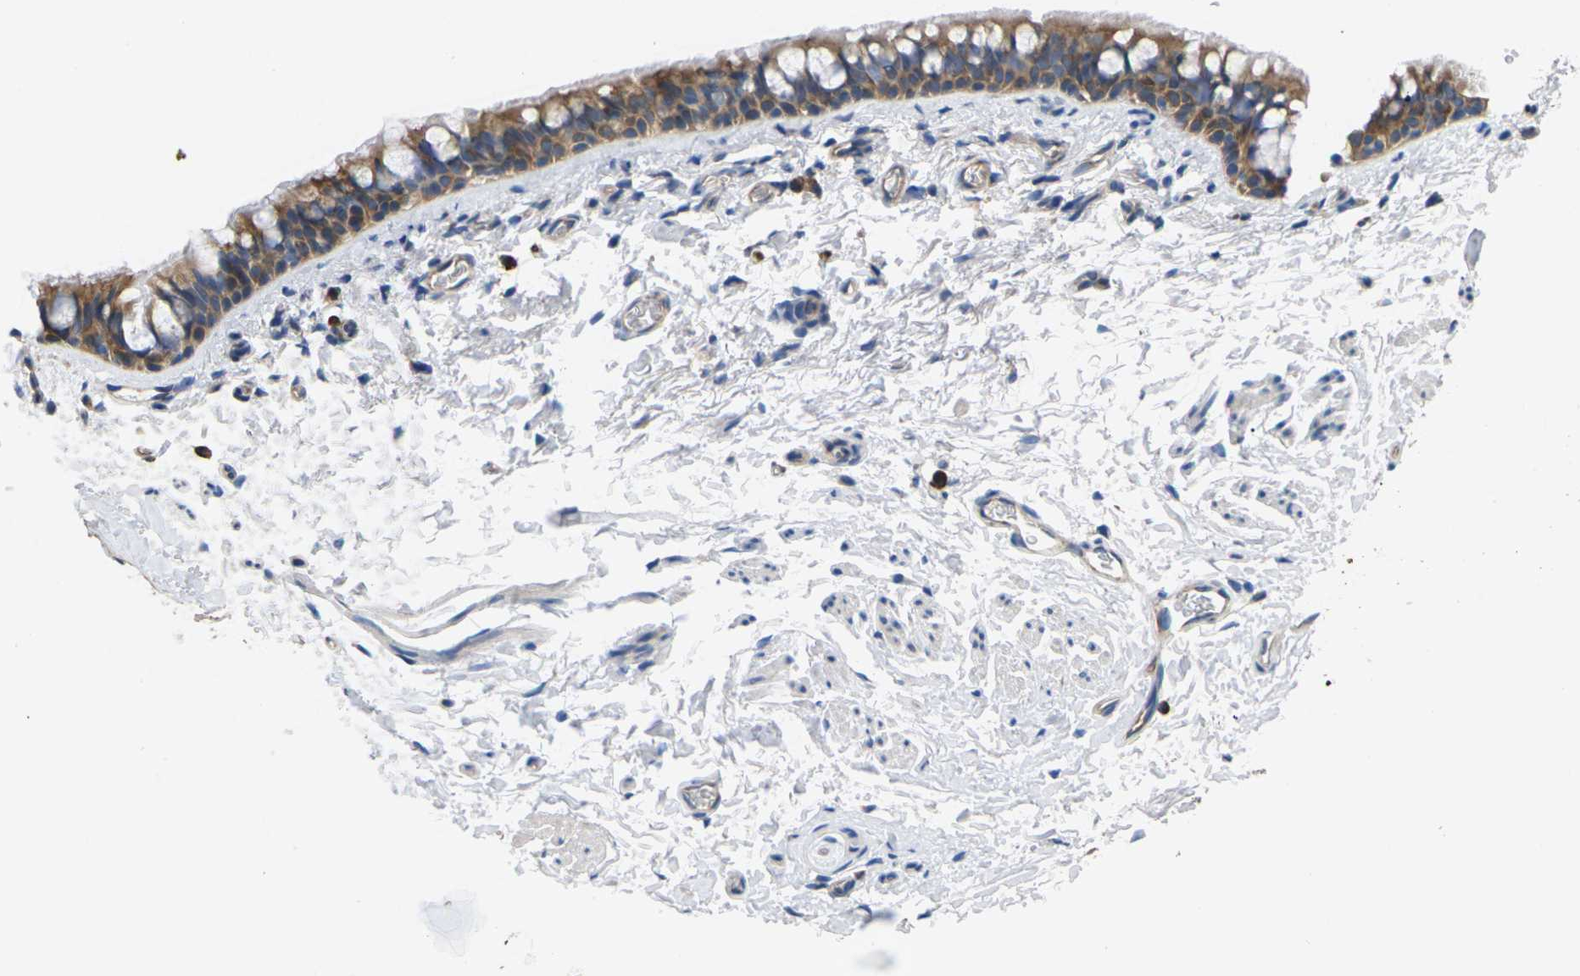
{"staining": {"intensity": "moderate", "quantity": ">75%", "location": "cytoplasmic/membranous"}, "tissue": "bronchus", "cell_type": "Respiratory epithelial cells", "image_type": "normal", "snomed": [{"axis": "morphology", "description": "Normal tissue, NOS"}, {"axis": "morphology", "description": "Malignant melanoma, Metastatic site"}, {"axis": "topography", "description": "Bronchus"}, {"axis": "topography", "description": "Lung"}], "caption": "Protein expression by IHC exhibits moderate cytoplasmic/membranous staining in approximately >75% of respiratory epithelial cells in unremarkable bronchus.", "gene": "KLHDC8B", "patient": {"sex": "male", "age": 64}}